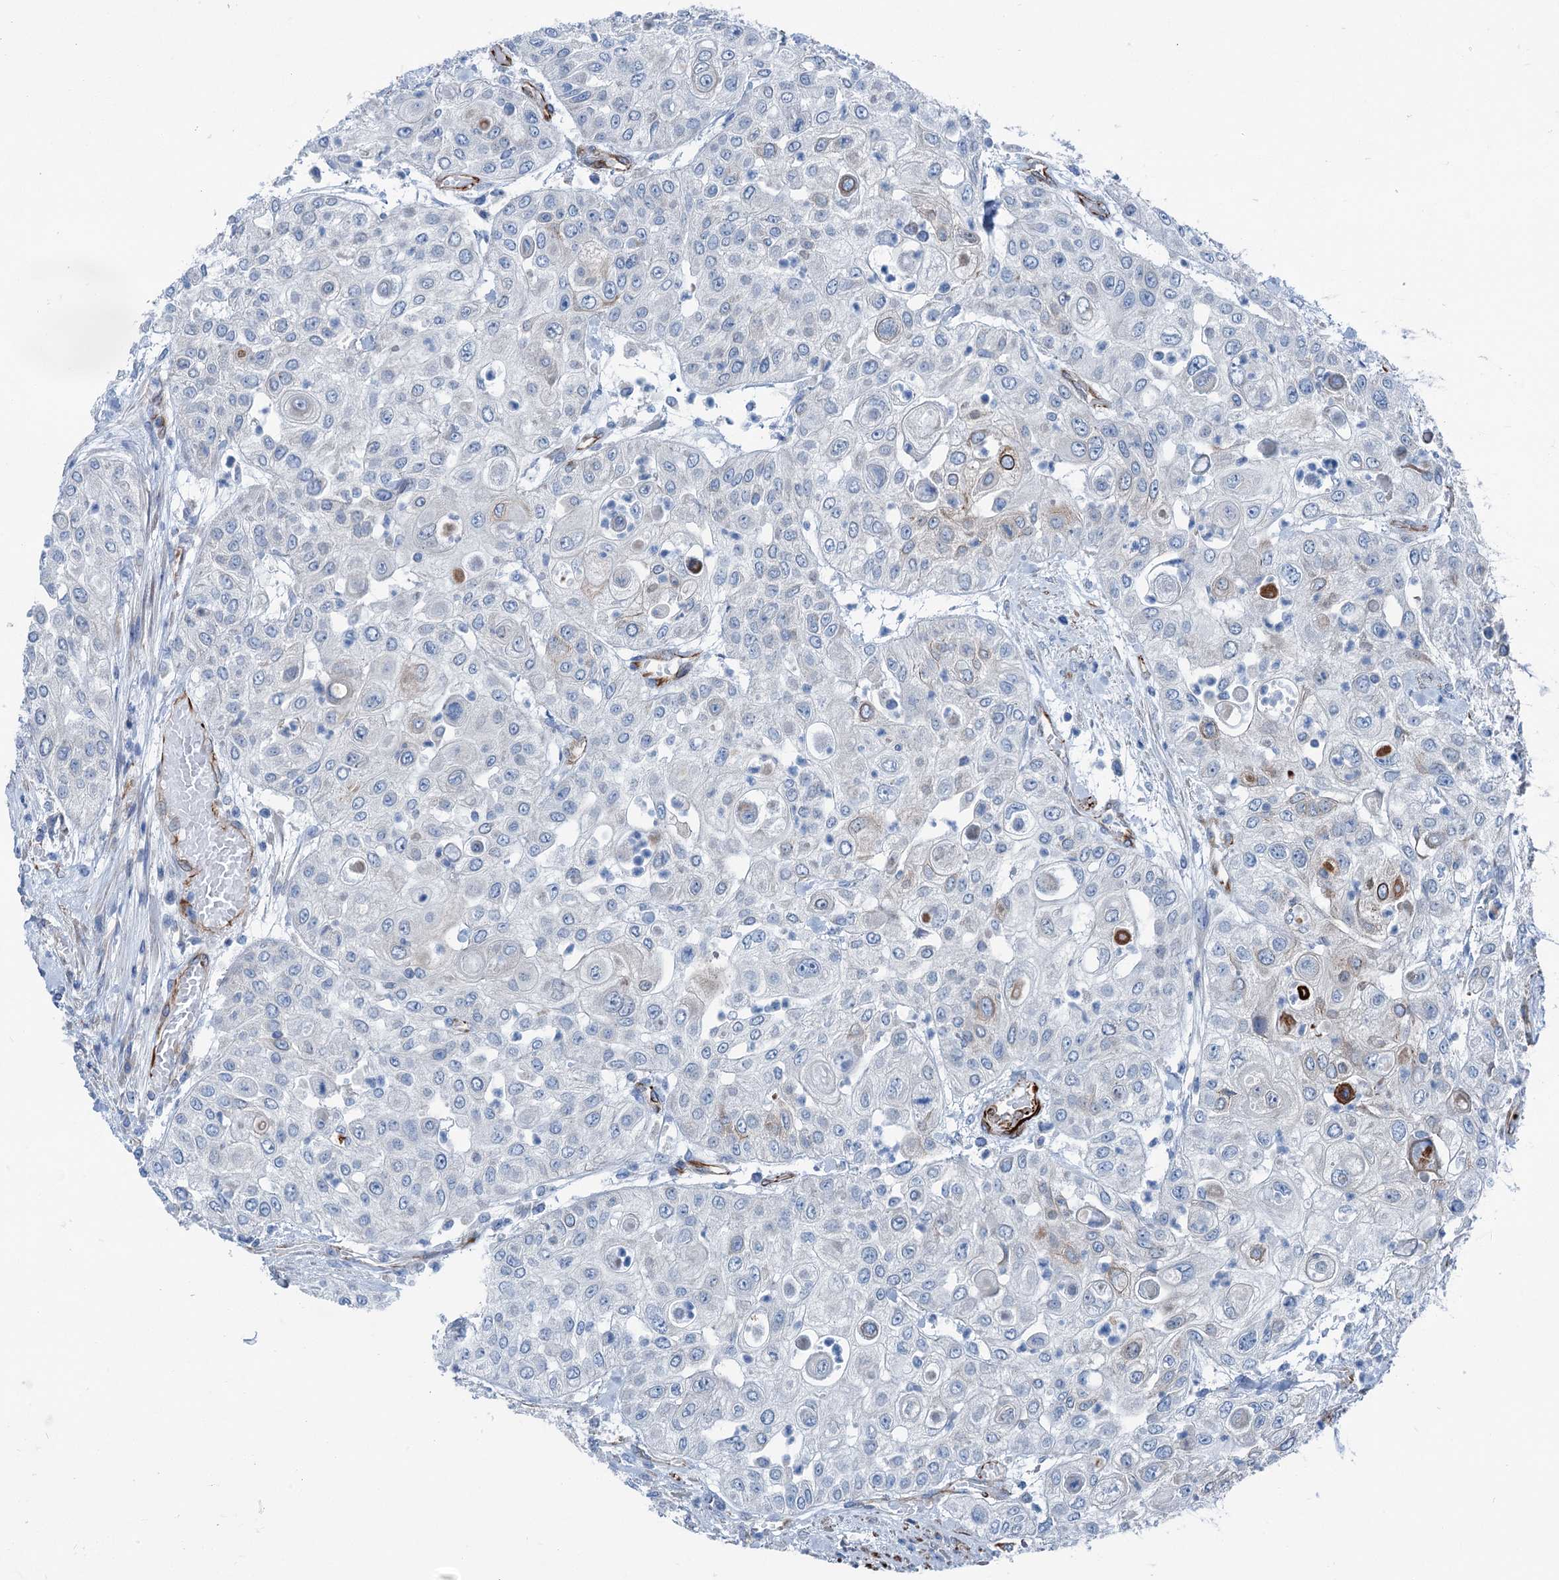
{"staining": {"intensity": "negative", "quantity": "none", "location": "none"}, "tissue": "urothelial cancer", "cell_type": "Tumor cells", "image_type": "cancer", "snomed": [{"axis": "morphology", "description": "Urothelial carcinoma, High grade"}, {"axis": "topography", "description": "Urinary bladder"}], "caption": "A high-resolution micrograph shows immunohistochemistry (IHC) staining of urothelial cancer, which demonstrates no significant staining in tumor cells.", "gene": "CALCOCO1", "patient": {"sex": "female", "age": 79}}